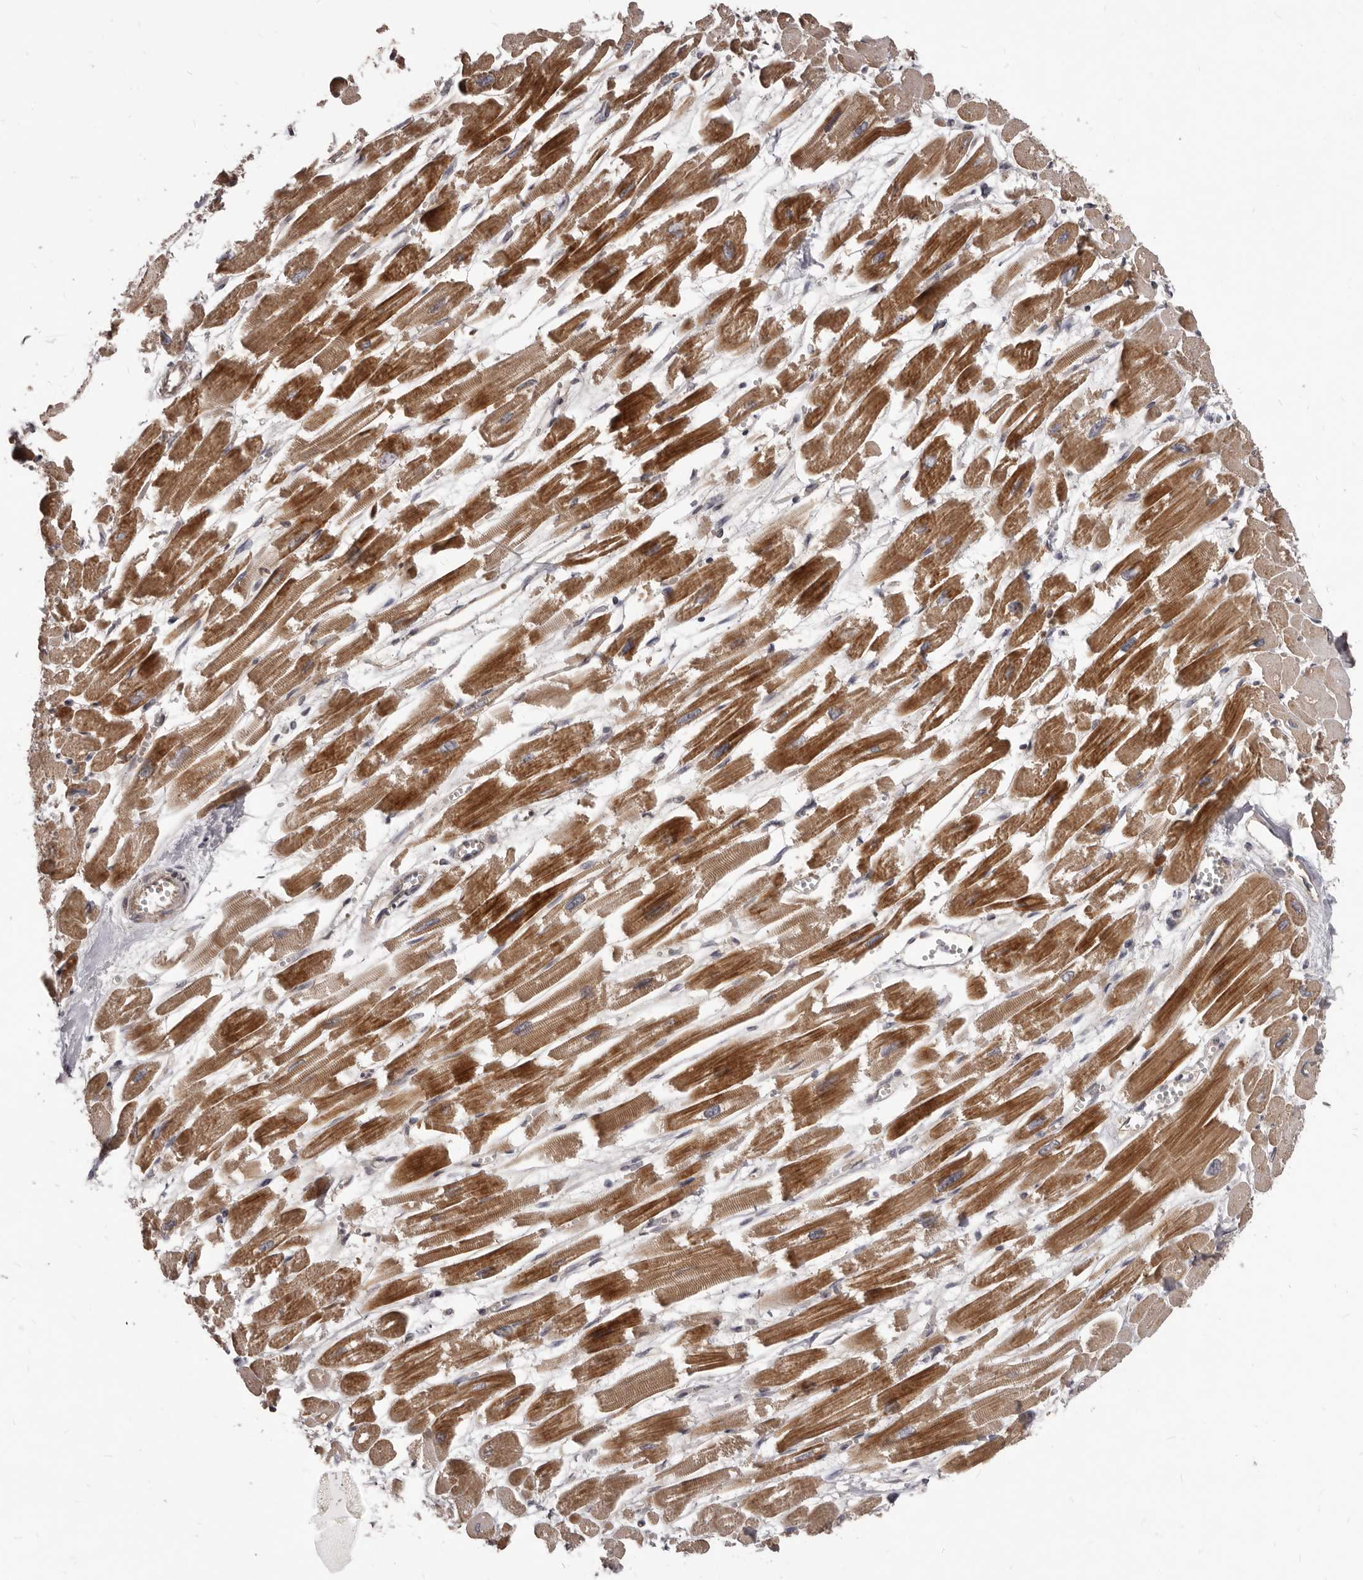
{"staining": {"intensity": "strong", "quantity": "25%-75%", "location": "cytoplasmic/membranous"}, "tissue": "heart muscle", "cell_type": "Cardiomyocytes", "image_type": "normal", "snomed": [{"axis": "morphology", "description": "Normal tissue, NOS"}, {"axis": "topography", "description": "Heart"}], "caption": "A high-resolution histopathology image shows IHC staining of benign heart muscle, which demonstrates strong cytoplasmic/membranous staining in approximately 25%-75% of cardiomyocytes.", "gene": "GABPB2", "patient": {"sex": "male", "age": 54}}